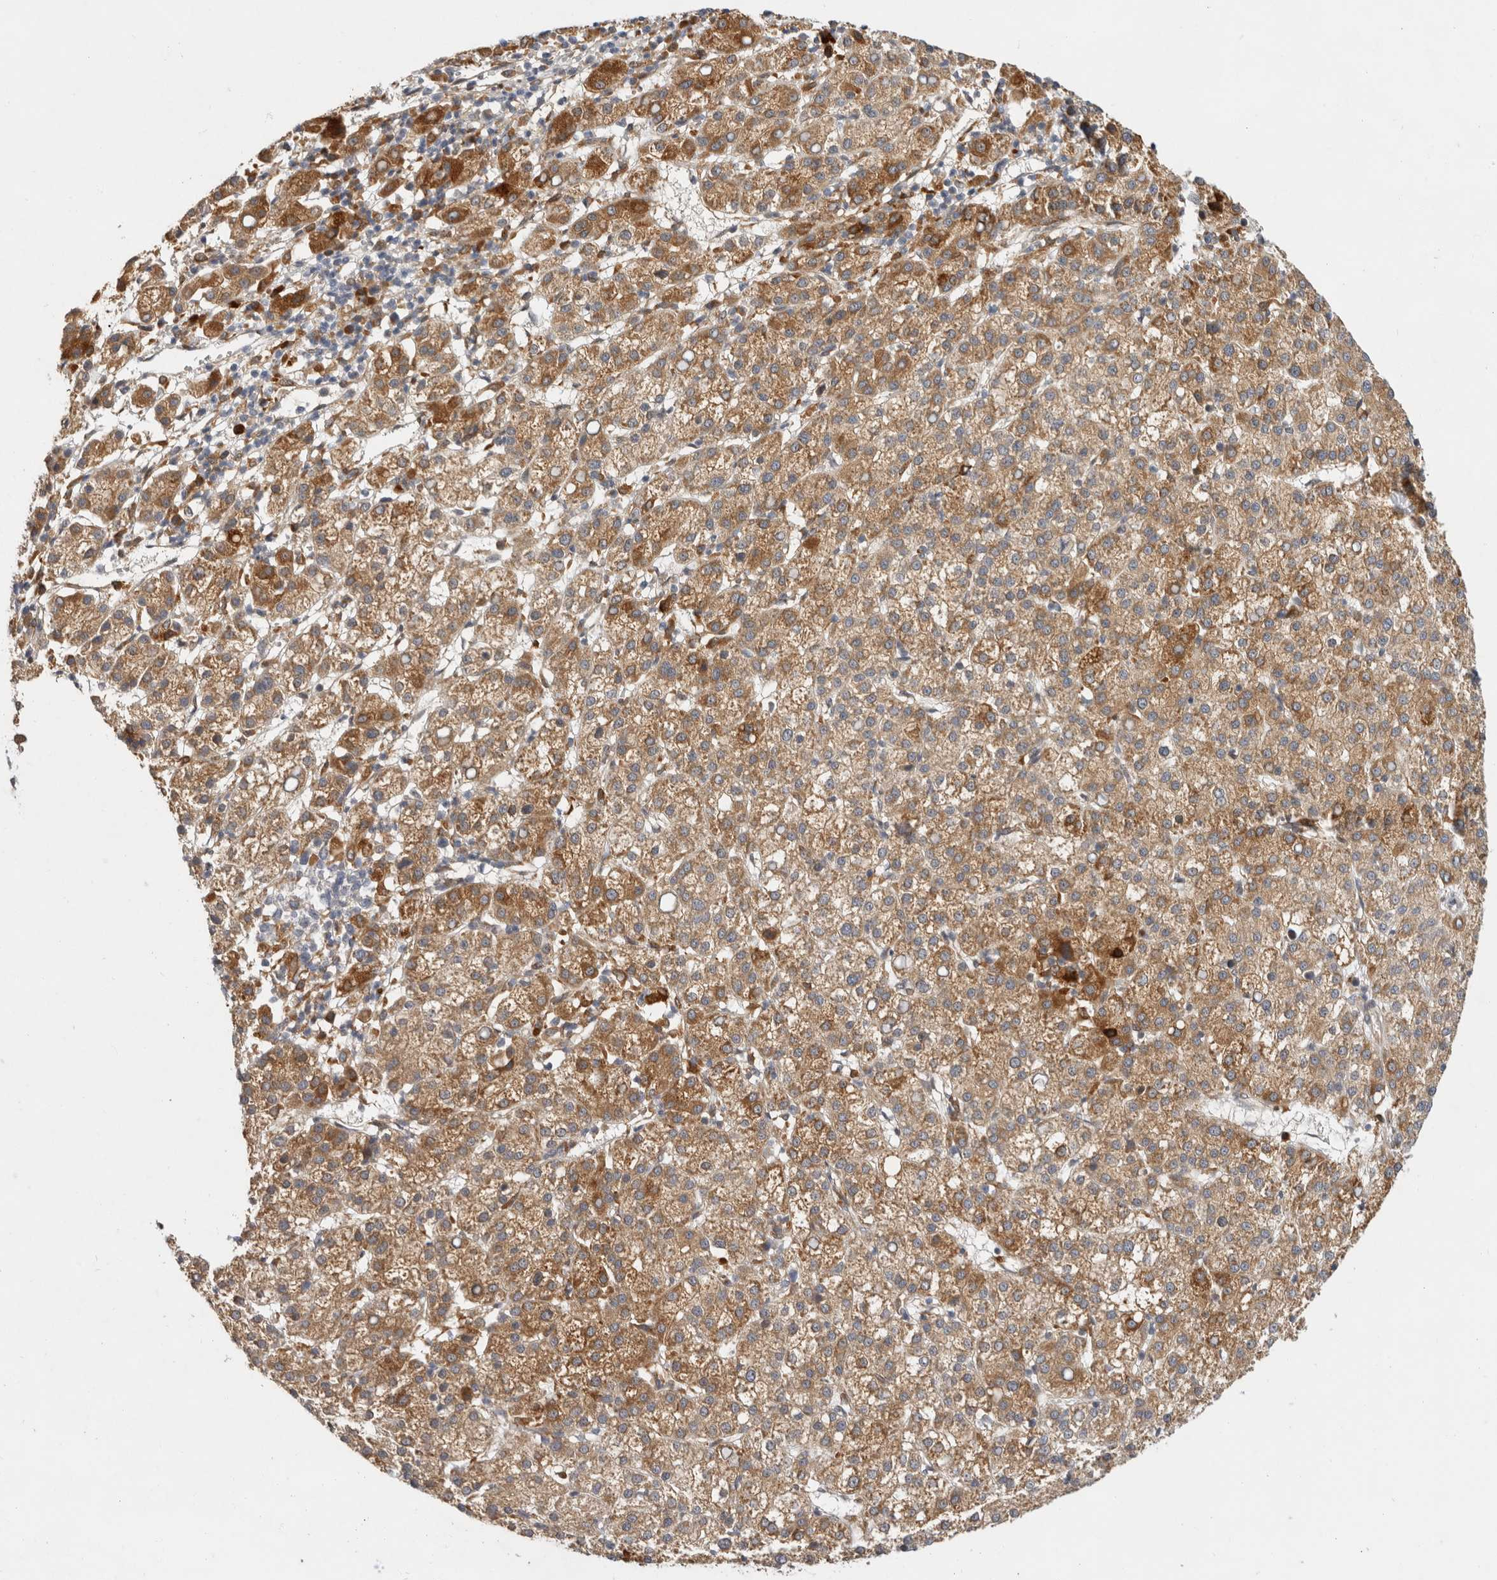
{"staining": {"intensity": "moderate", "quantity": ">75%", "location": "cytoplasmic/membranous"}, "tissue": "liver cancer", "cell_type": "Tumor cells", "image_type": "cancer", "snomed": [{"axis": "morphology", "description": "Carcinoma, Hepatocellular, NOS"}, {"axis": "topography", "description": "Liver"}], "caption": "DAB (3,3'-diaminobenzidine) immunohistochemical staining of liver cancer (hepatocellular carcinoma) exhibits moderate cytoplasmic/membranous protein positivity in about >75% of tumor cells.", "gene": "APOL2", "patient": {"sex": "female", "age": 58}}